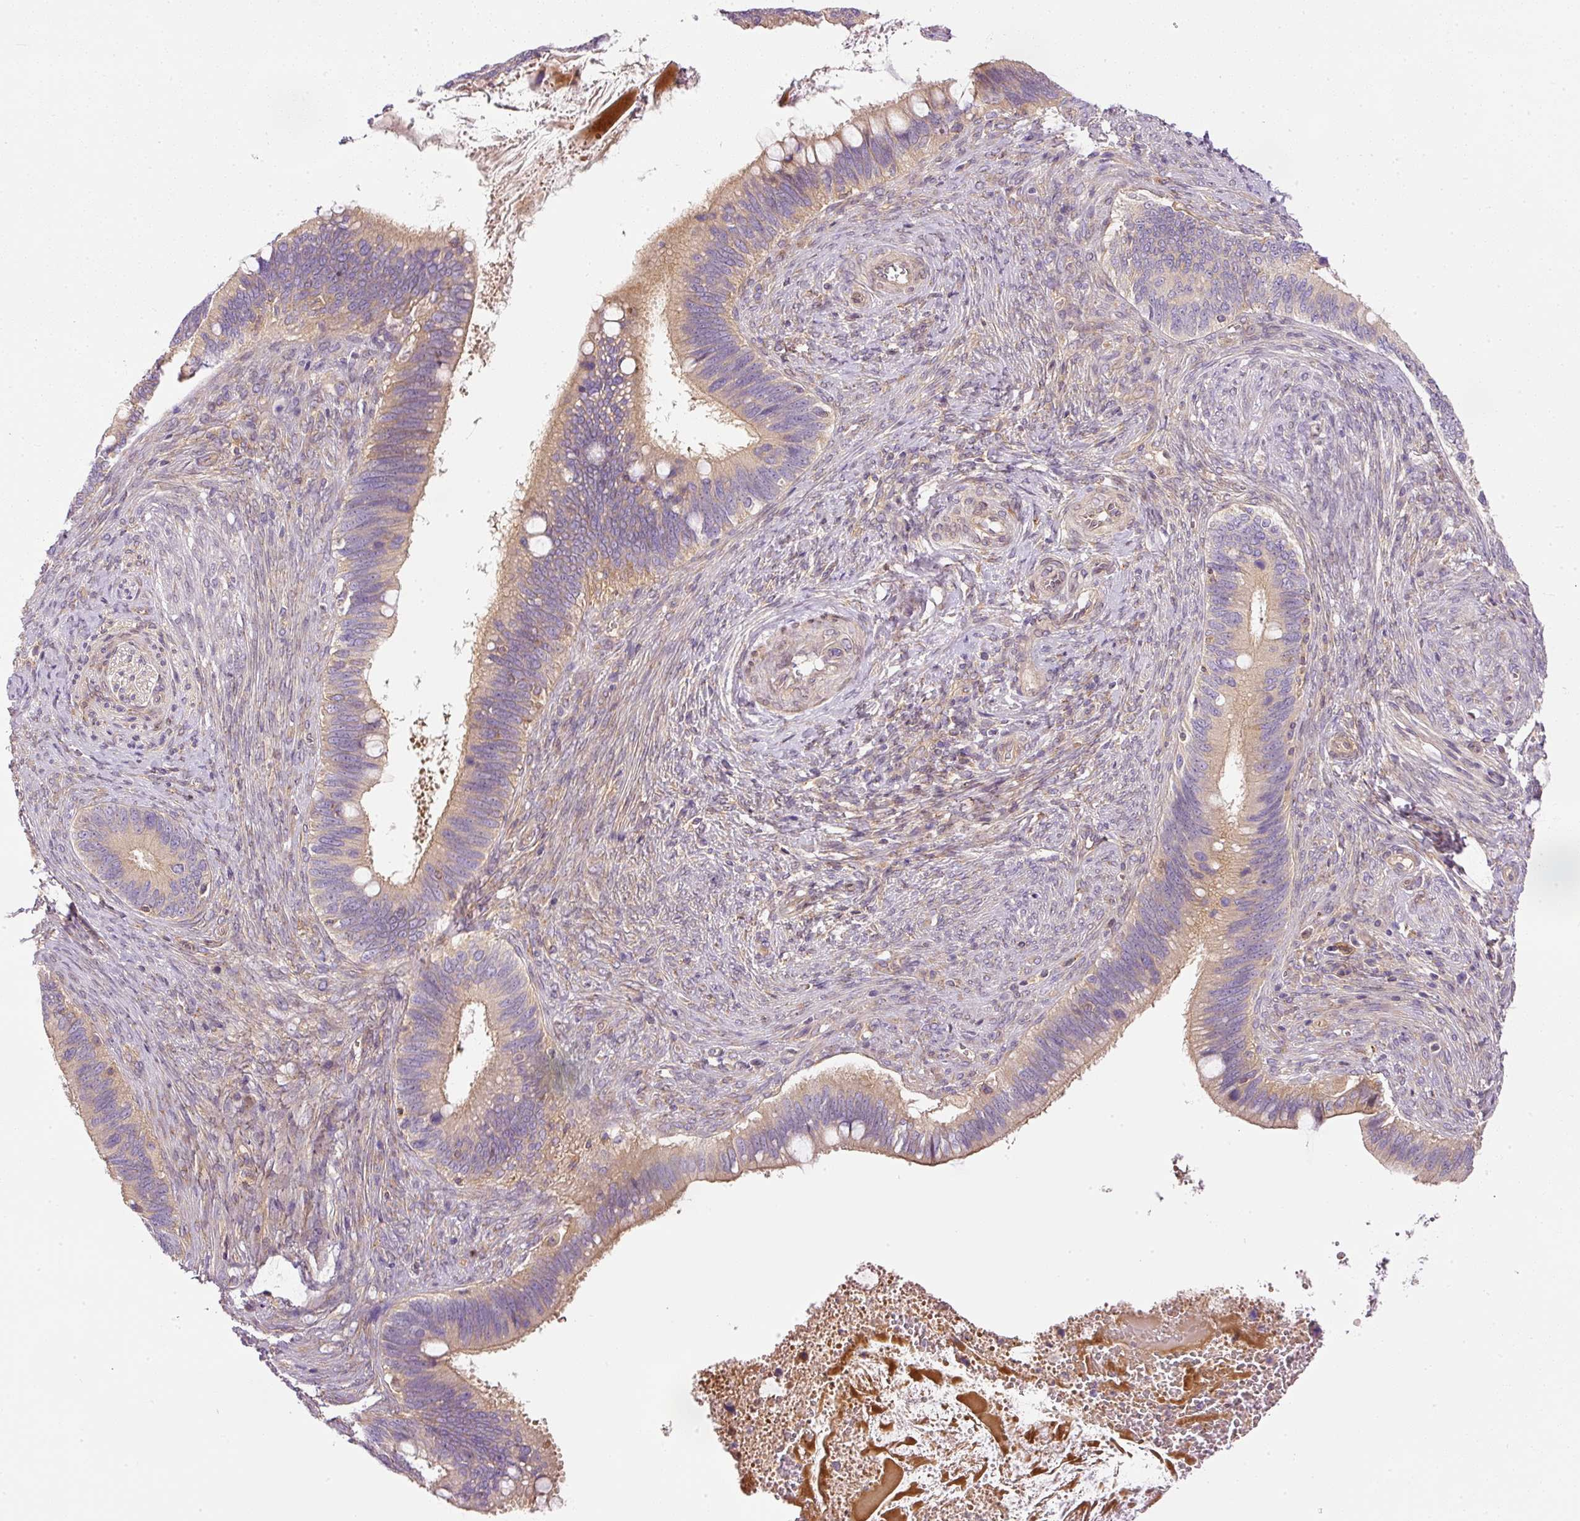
{"staining": {"intensity": "weak", "quantity": "25%-75%", "location": "cytoplasmic/membranous"}, "tissue": "cervical cancer", "cell_type": "Tumor cells", "image_type": "cancer", "snomed": [{"axis": "morphology", "description": "Adenocarcinoma, NOS"}, {"axis": "topography", "description": "Cervix"}], "caption": "The immunohistochemical stain labels weak cytoplasmic/membranous positivity in tumor cells of cervical cancer tissue.", "gene": "TBC1D2B", "patient": {"sex": "female", "age": 42}}